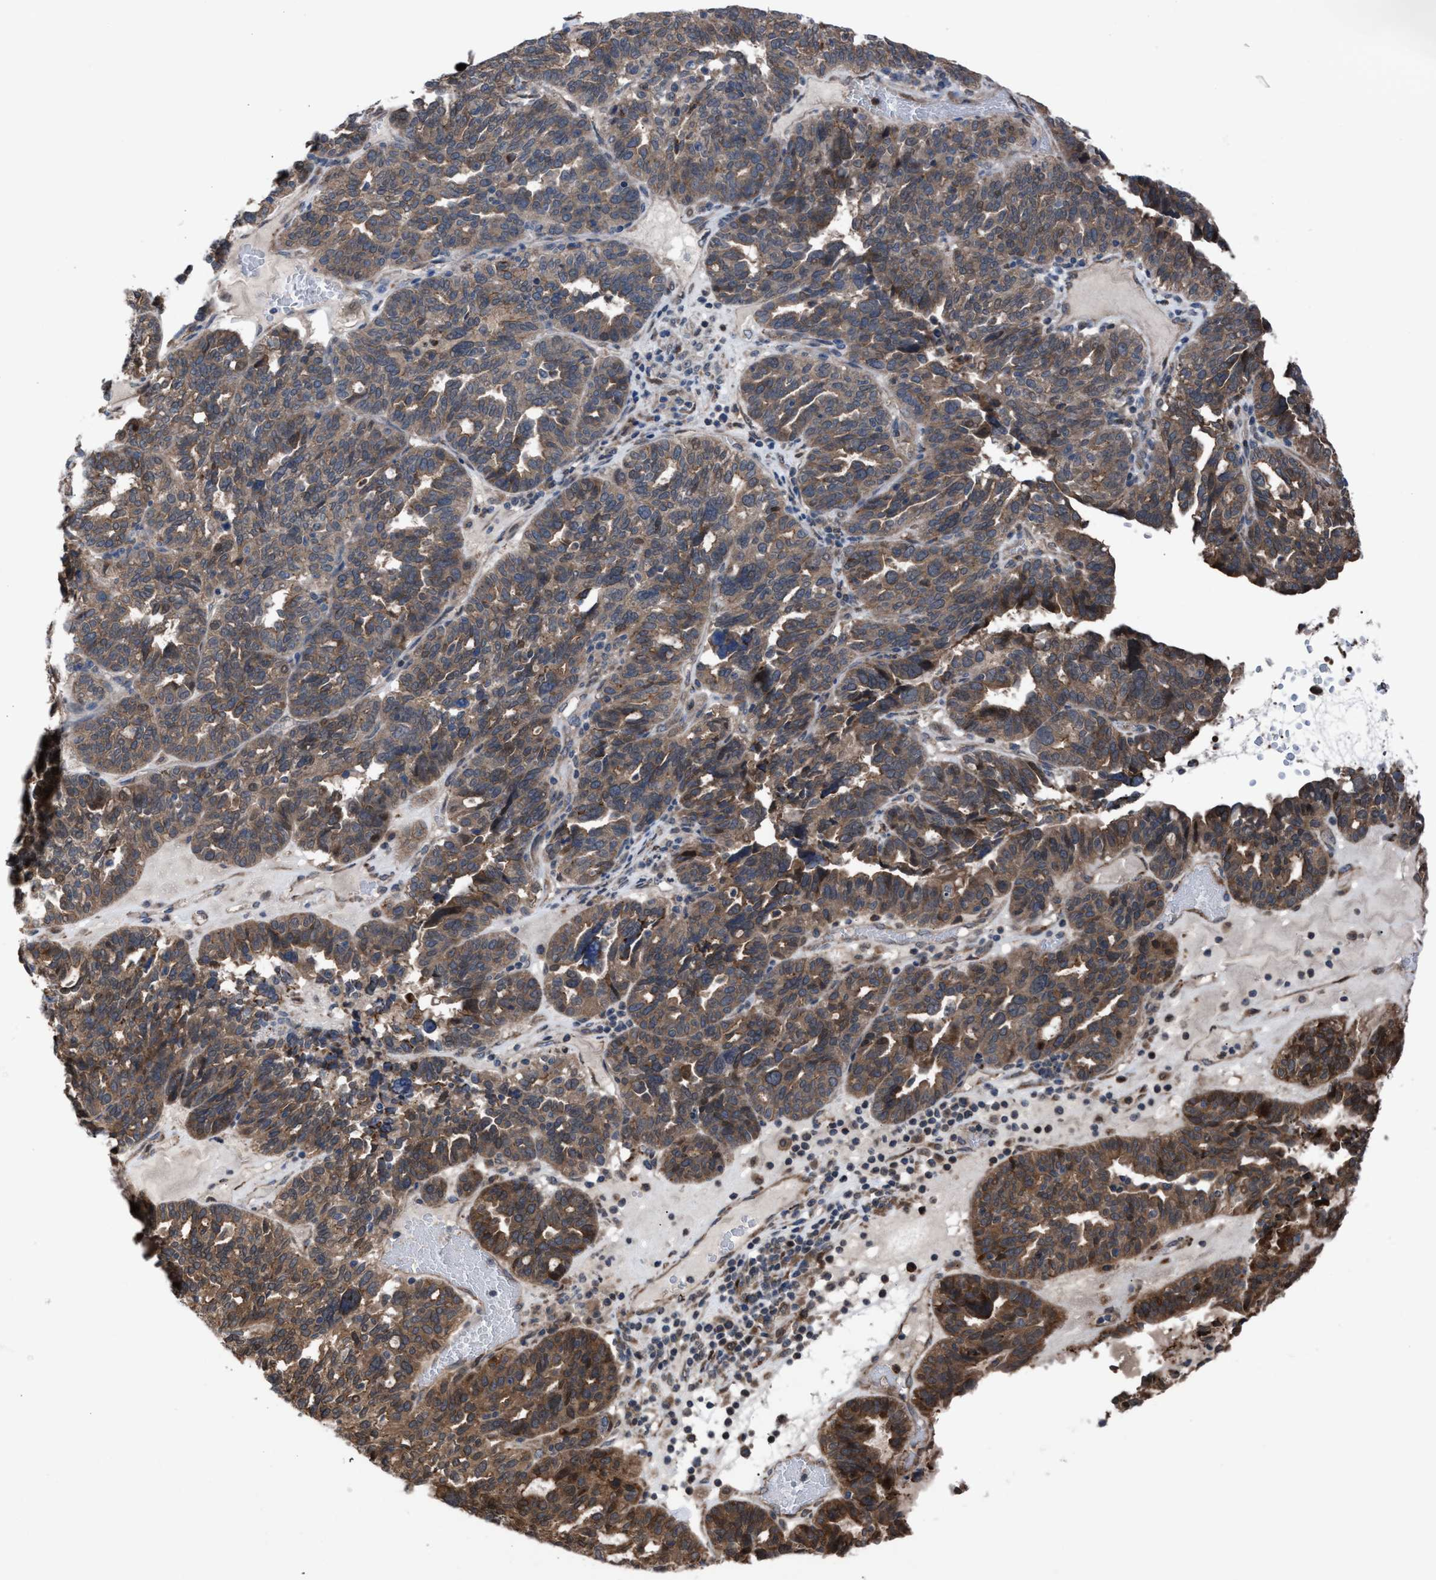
{"staining": {"intensity": "moderate", "quantity": ">75%", "location": "cytoplasmic/membranous"}, "tissue": "ovarian cancer", "cell_type": "Tumor cells", "image_type": "cancer", "snomed": [{"axis": "morphology", "description": "Cystadenocarcinoma, serous, NOS"}, {"axis": "topography", "description": "Ovary"}], "caption": "Tumor cells reveal moderate cytoplasmic/membranous expression in about >75% of cells in serous cystadenocarcinoma (ovarian).", "gene": "TP53BP2", "patient": {"sex": "female", "age": 59}}